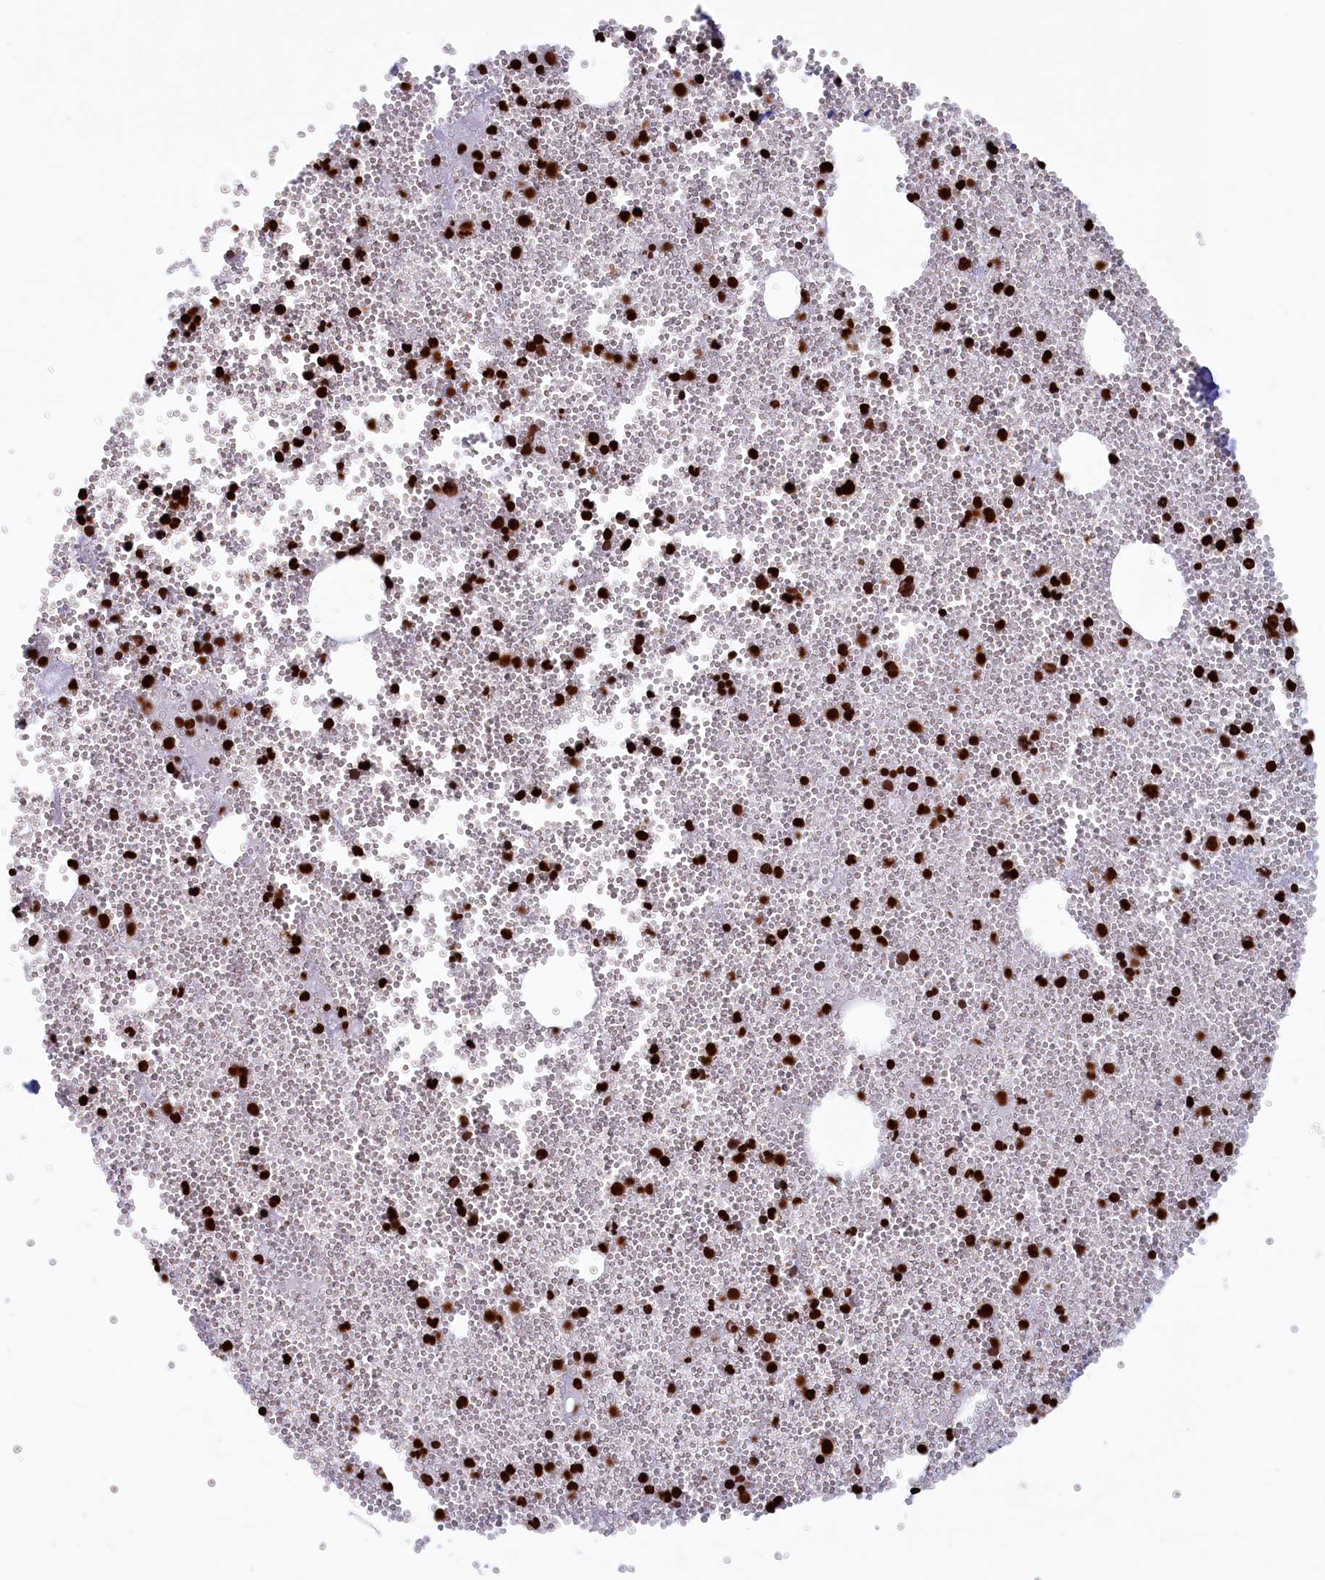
{"staining": {"intensity": "strong", "quantity": ">75%", "location": "nuclear"}, "tissue": "bone marrow", "cell_type": "Hematopoietic cells", "image_type": "normal", "snomed": [{"axis": "morphology", "description": "Normal tissue, NOS"}, {"axis": "topography", "description": "Bone marrow"}], "caption": "Immunohistochemical staining of normal human bone marrow exhibits >75% levels of strong nuclear protein expression in about >75% of hematopoietic cells. (DAB = brown stain, brightfield microscopy at high magnification).", "gene": "APOBEC3A", "patient": {"sex": "female", "age": 77}}